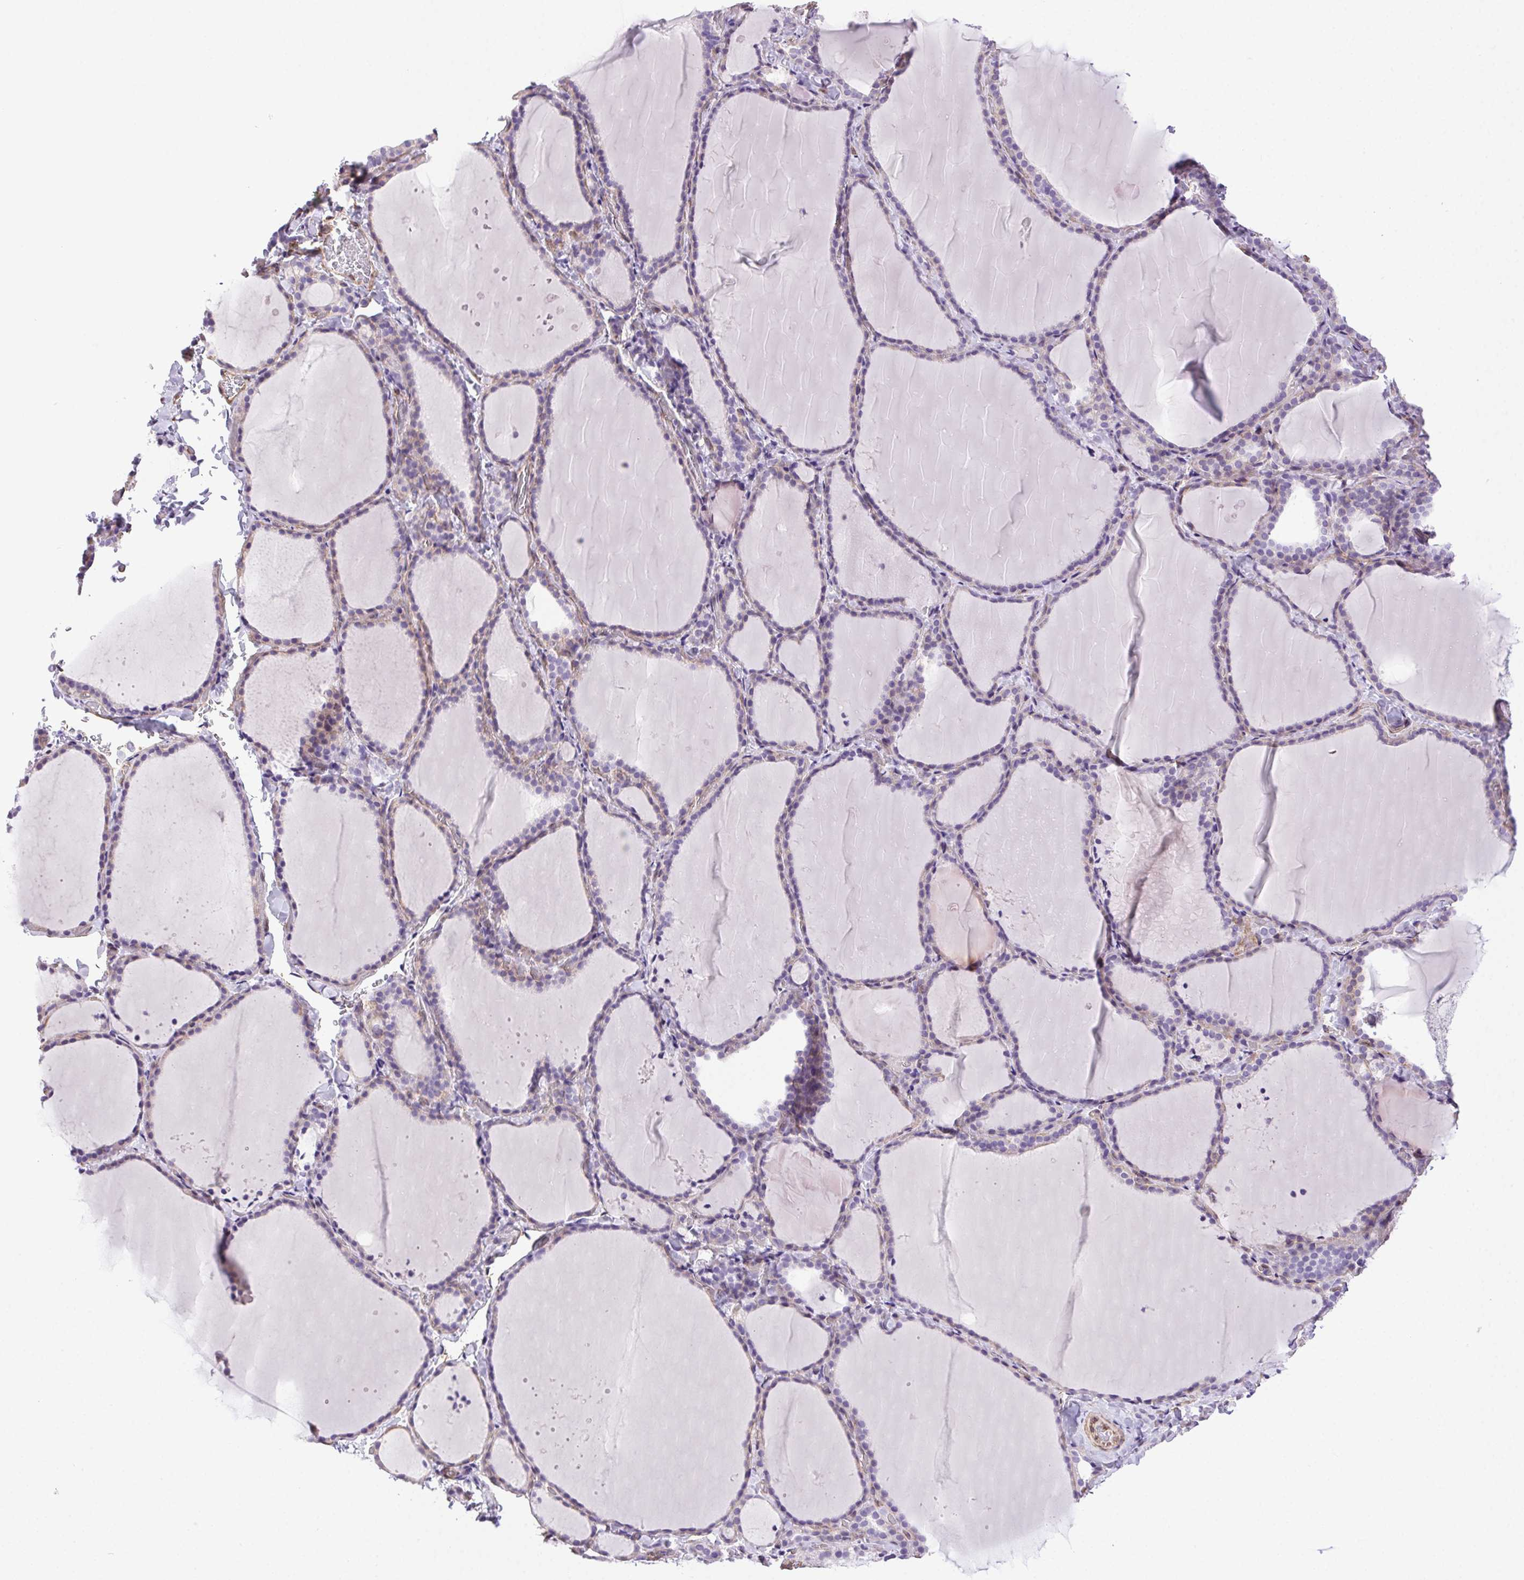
{"staining": {"intensity": "negative", "quantity": "none", "location": "none"}, "tissue": "thyroid gland", "cell_type": "Glandular cells", "image_type": "normal", "snomed": [{"axis": "morphology", "description": "Normal tissue, NOS"}, {"axis": "topography", "description": "Thyroid gland"}], "caption": "IHC of unremarkable human thyroid gland exhibits no positivity in glandular cells.", "gene": "SHCBP1L", "patient": {"sex": "female", "age": 22}}